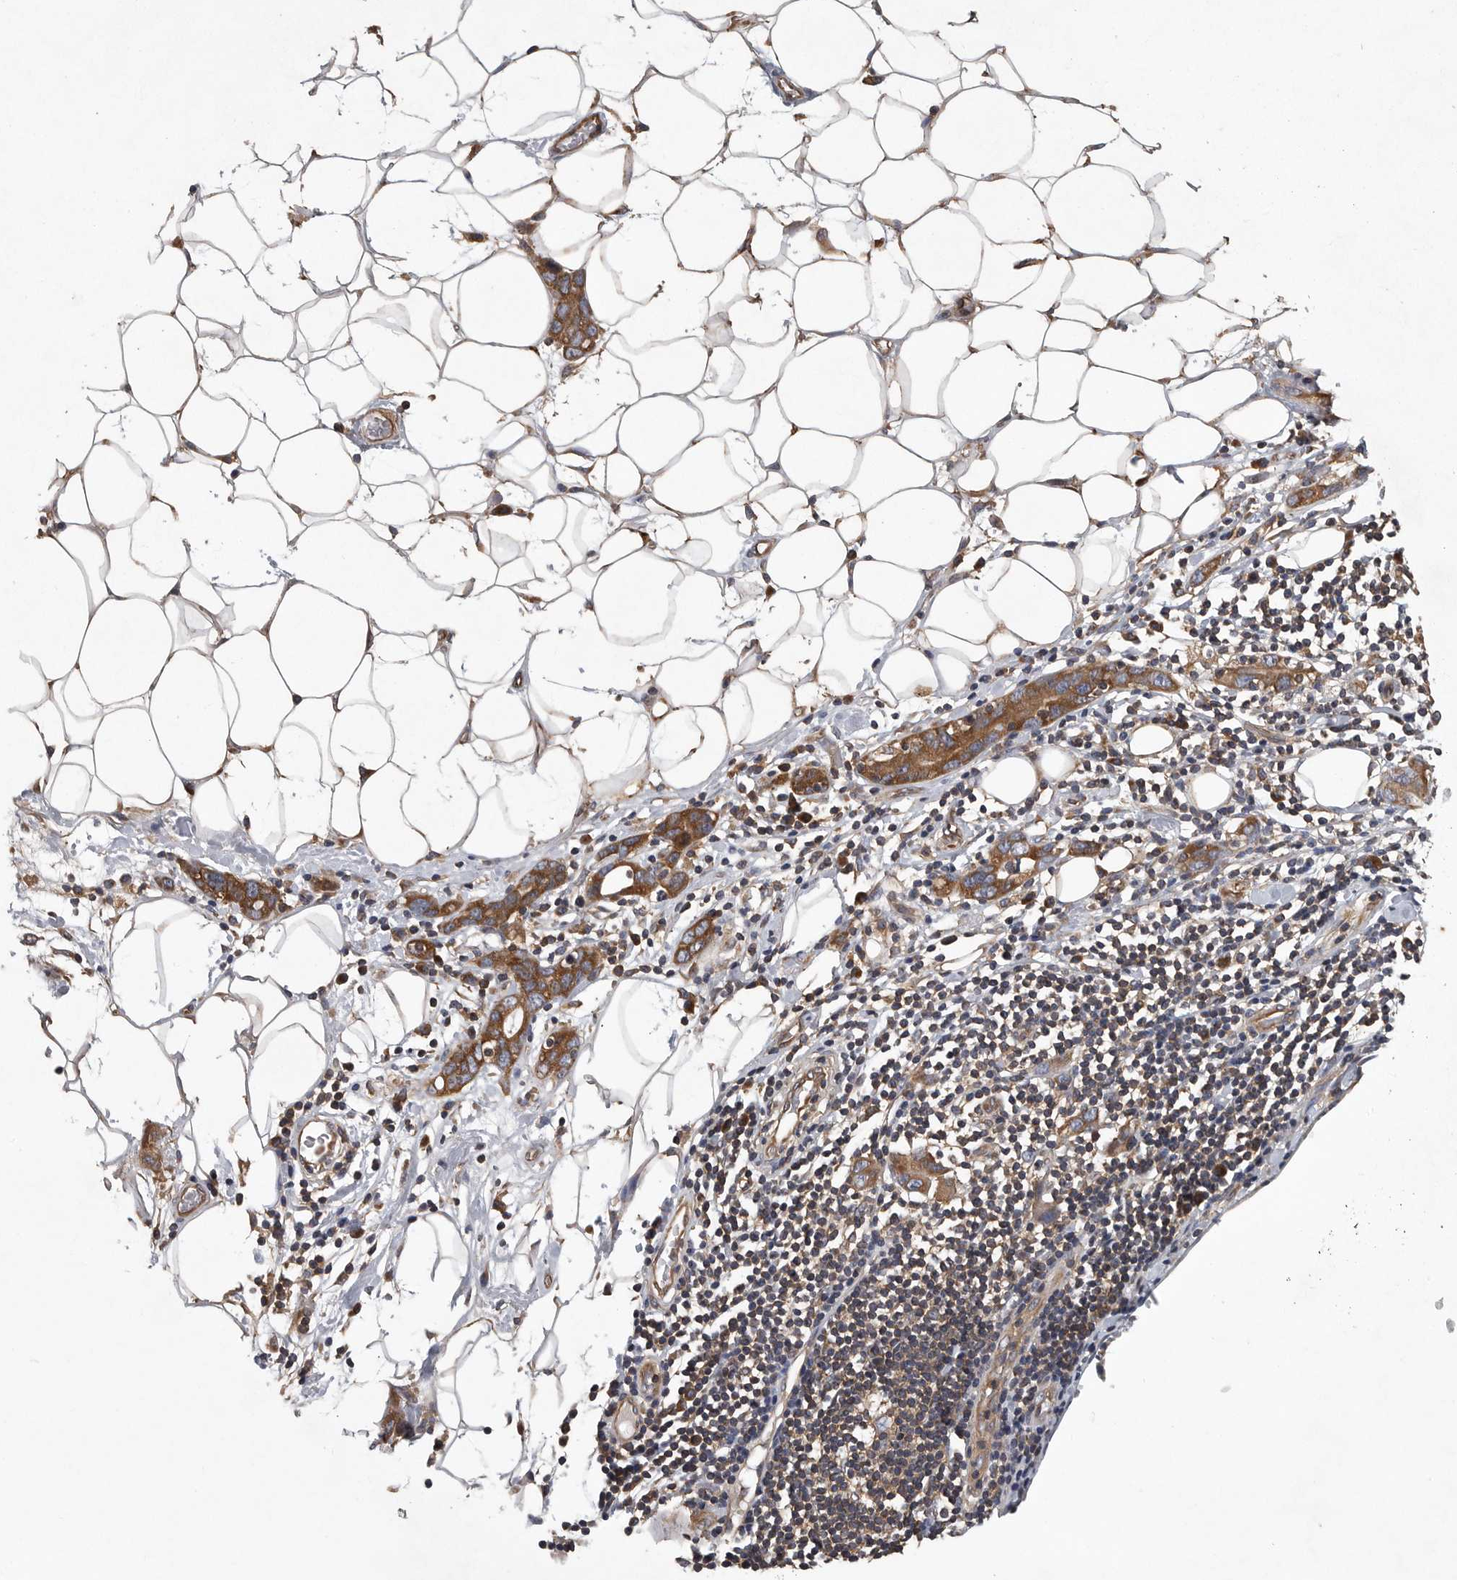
{"staining": {"intensity": "moderate", "quantity": ">75%", "location": "cytoplasmic/membranous"}, "tissue": "stomach cancer", "cell_type": "Tumor cells", "image_type": "cancer", "snomed": [{"axis": "morphology", "description": "Adenocarcinoma, NOS"}, {"axis": "topography", "description": "Stomach, lower"}], "caption": "Immunohistochemical staining of human stomach cancer (adenocarcinoma) shows medium levels of moderate cytoplasmic/membranous positivity in about >75% of tumor cells. The staining was performed using DAB to visualize the protein expression in brown, while the nuclei were stained in blue with hematoxylin (Magnification: 20x).", "gene": "OXR1", "patient": {"sex": "female", "age": 93}}